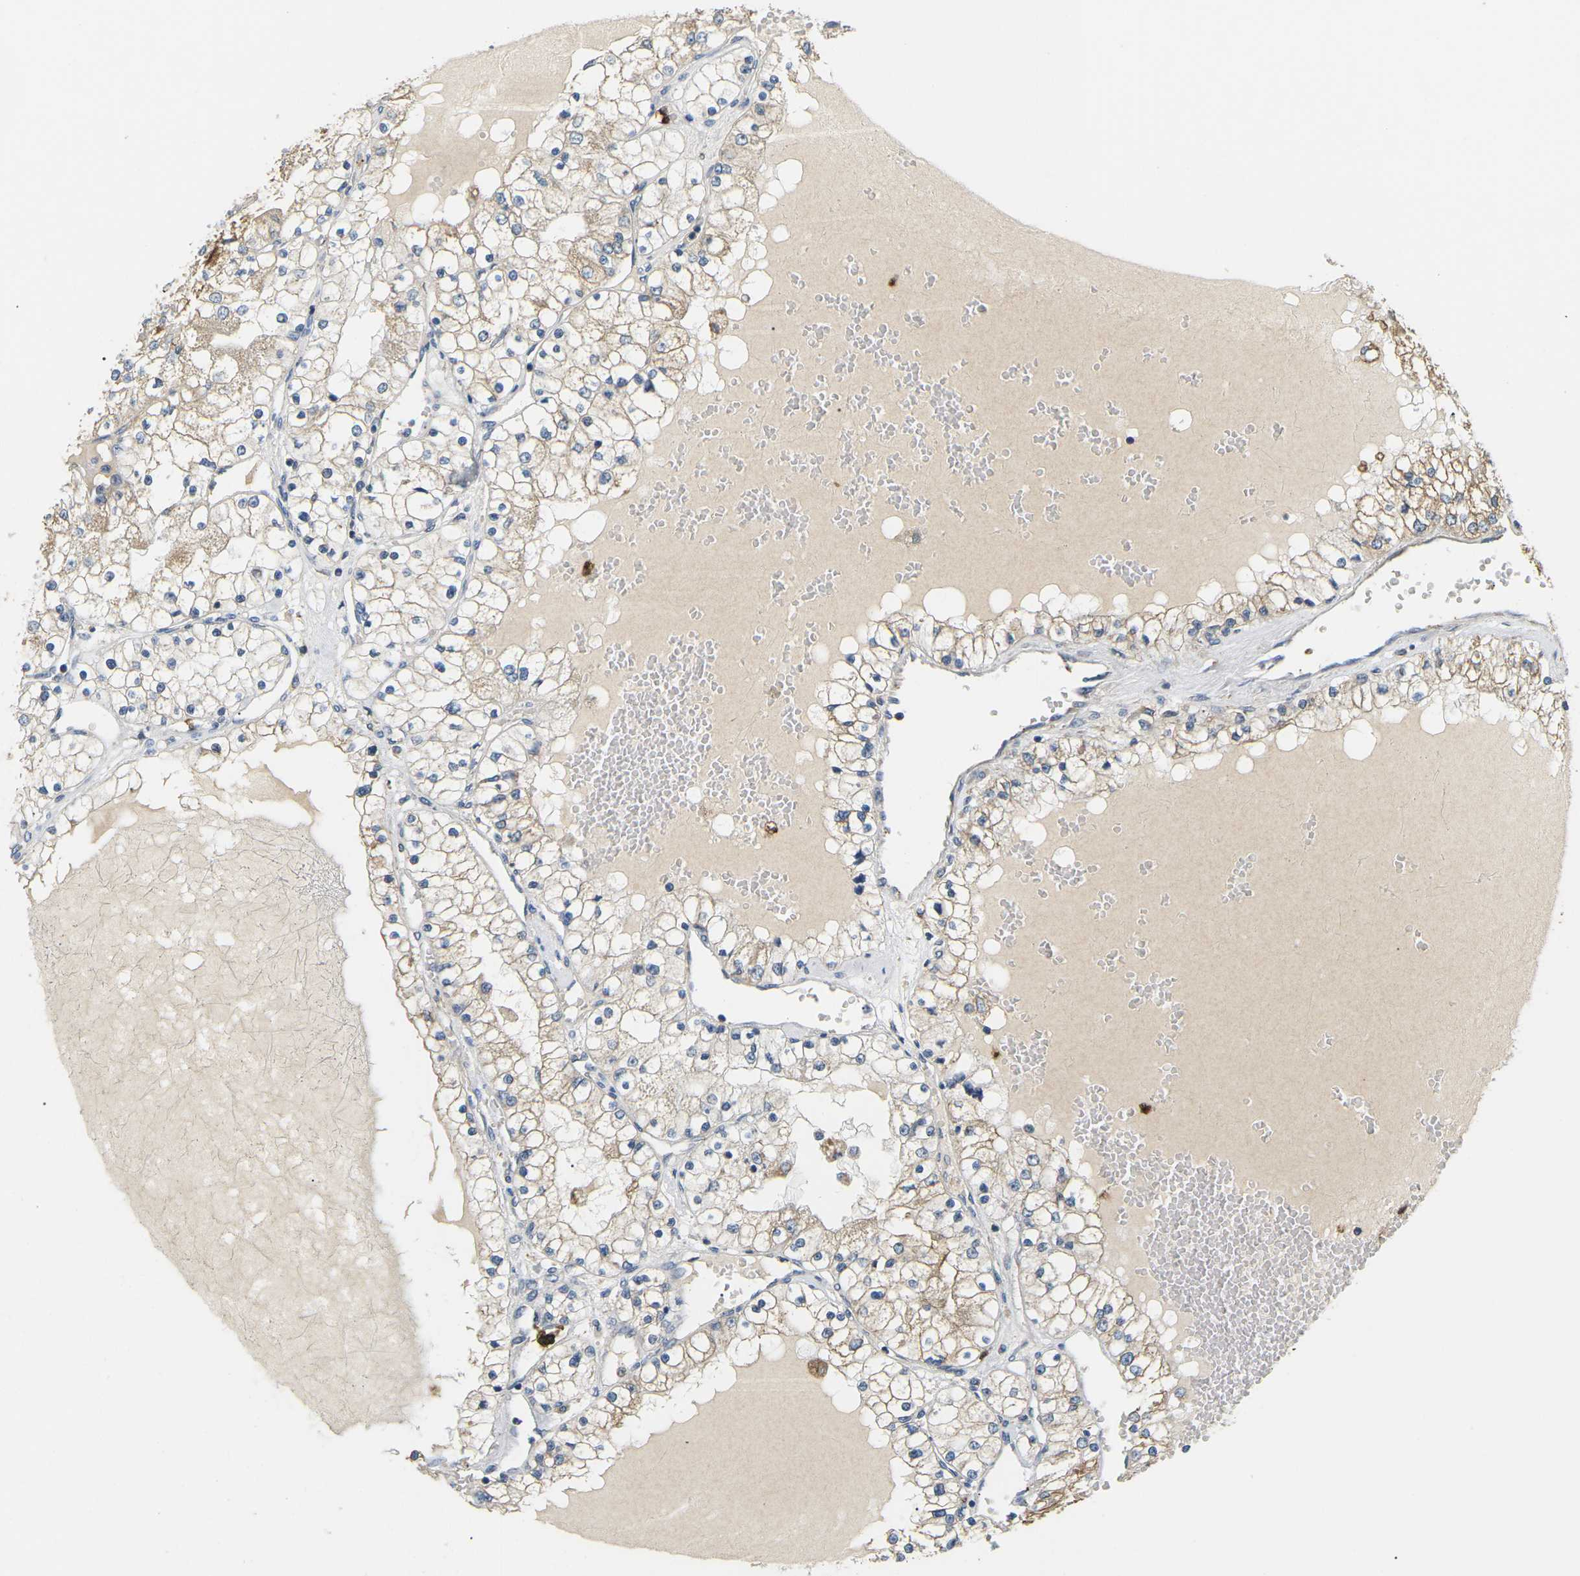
{"staining": {"intensity": "weak", "quantity": "25%-75%", "location": "cytoplasmic/membranous"}, "tissue": "renal cancer", "cell_type": "Tumor cells", "image_type": "cancer", "snomed": [{"axis": "morphology", "description": "Adenocarcinoma, NOS"}, {"axis": "topography", "description": "Kidney"}], "caption": "Renal cancer stained with DAB IHC exhibits low levels of weak cytoplasmic/membranous expression in approximately 25%-75% of tumor cells.", "gene": "ADM", "patient": {"sex": "male", "age": 68}}